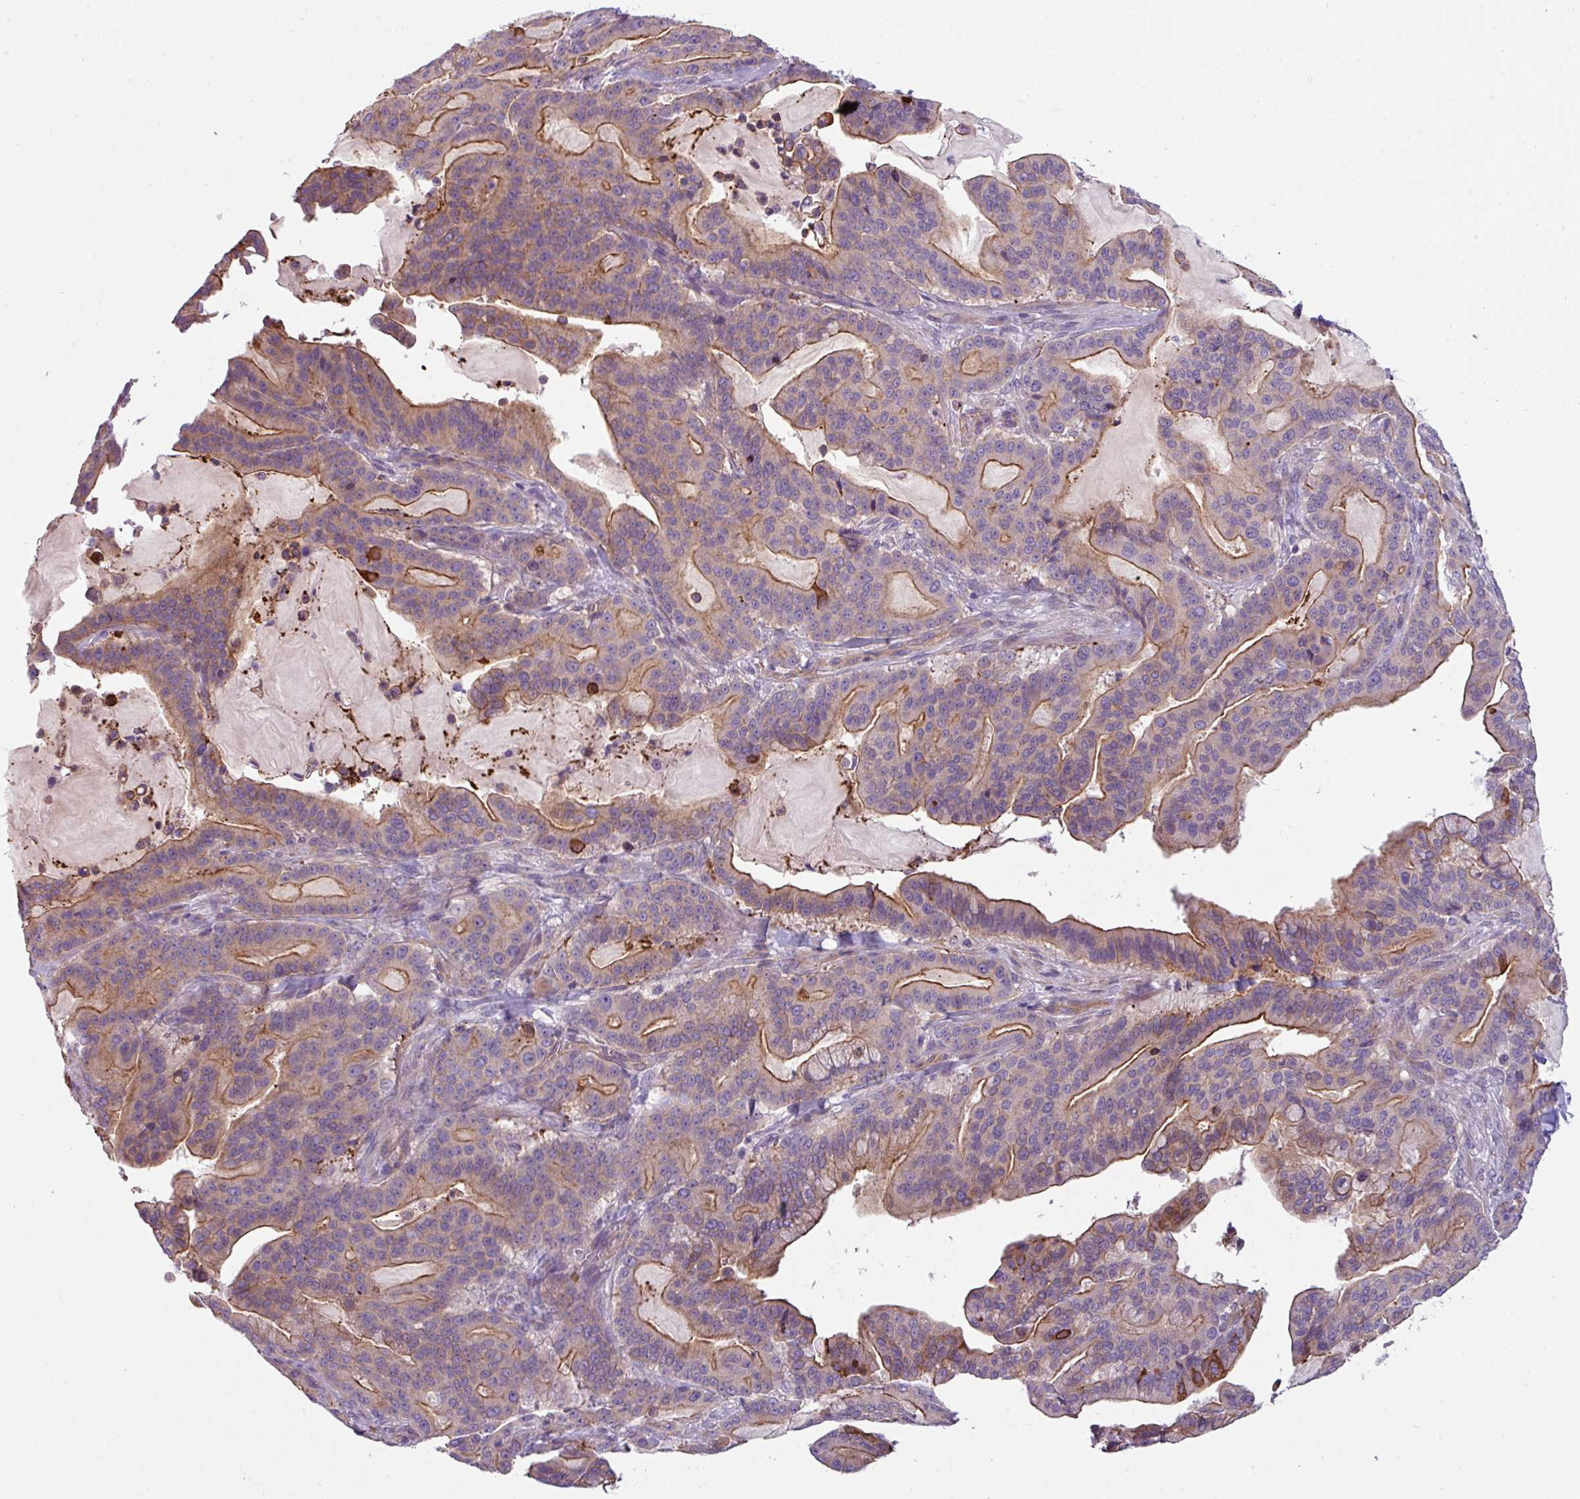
{"staining": {"intensity": "strong", "quantity": "25%-75%", "location": "cytoplasmic/membranous"}, "tissue": "pancreatic cancer", "cell_type": "Tumor cells", "image_type": "cancer", "snomed": [{"axis": "morphology", "description": "Adenocarcinoma, NOS"}, {"axis": "topography", "description": "Pancreas"}], "caption": "Immunohistochemical staining of human pancreatic cancer (adenocarcinoma) exhibits high levels of strong cytoplasmic/membranous protein expression in approximately 25%-75% of tumor cells. Using DAB (brown) and hematoxylin (blue) stains, captured at high magnification using brightfield microscopy.", "gene": "BUD23", "patient": {"sex": "male", "age": 63}}